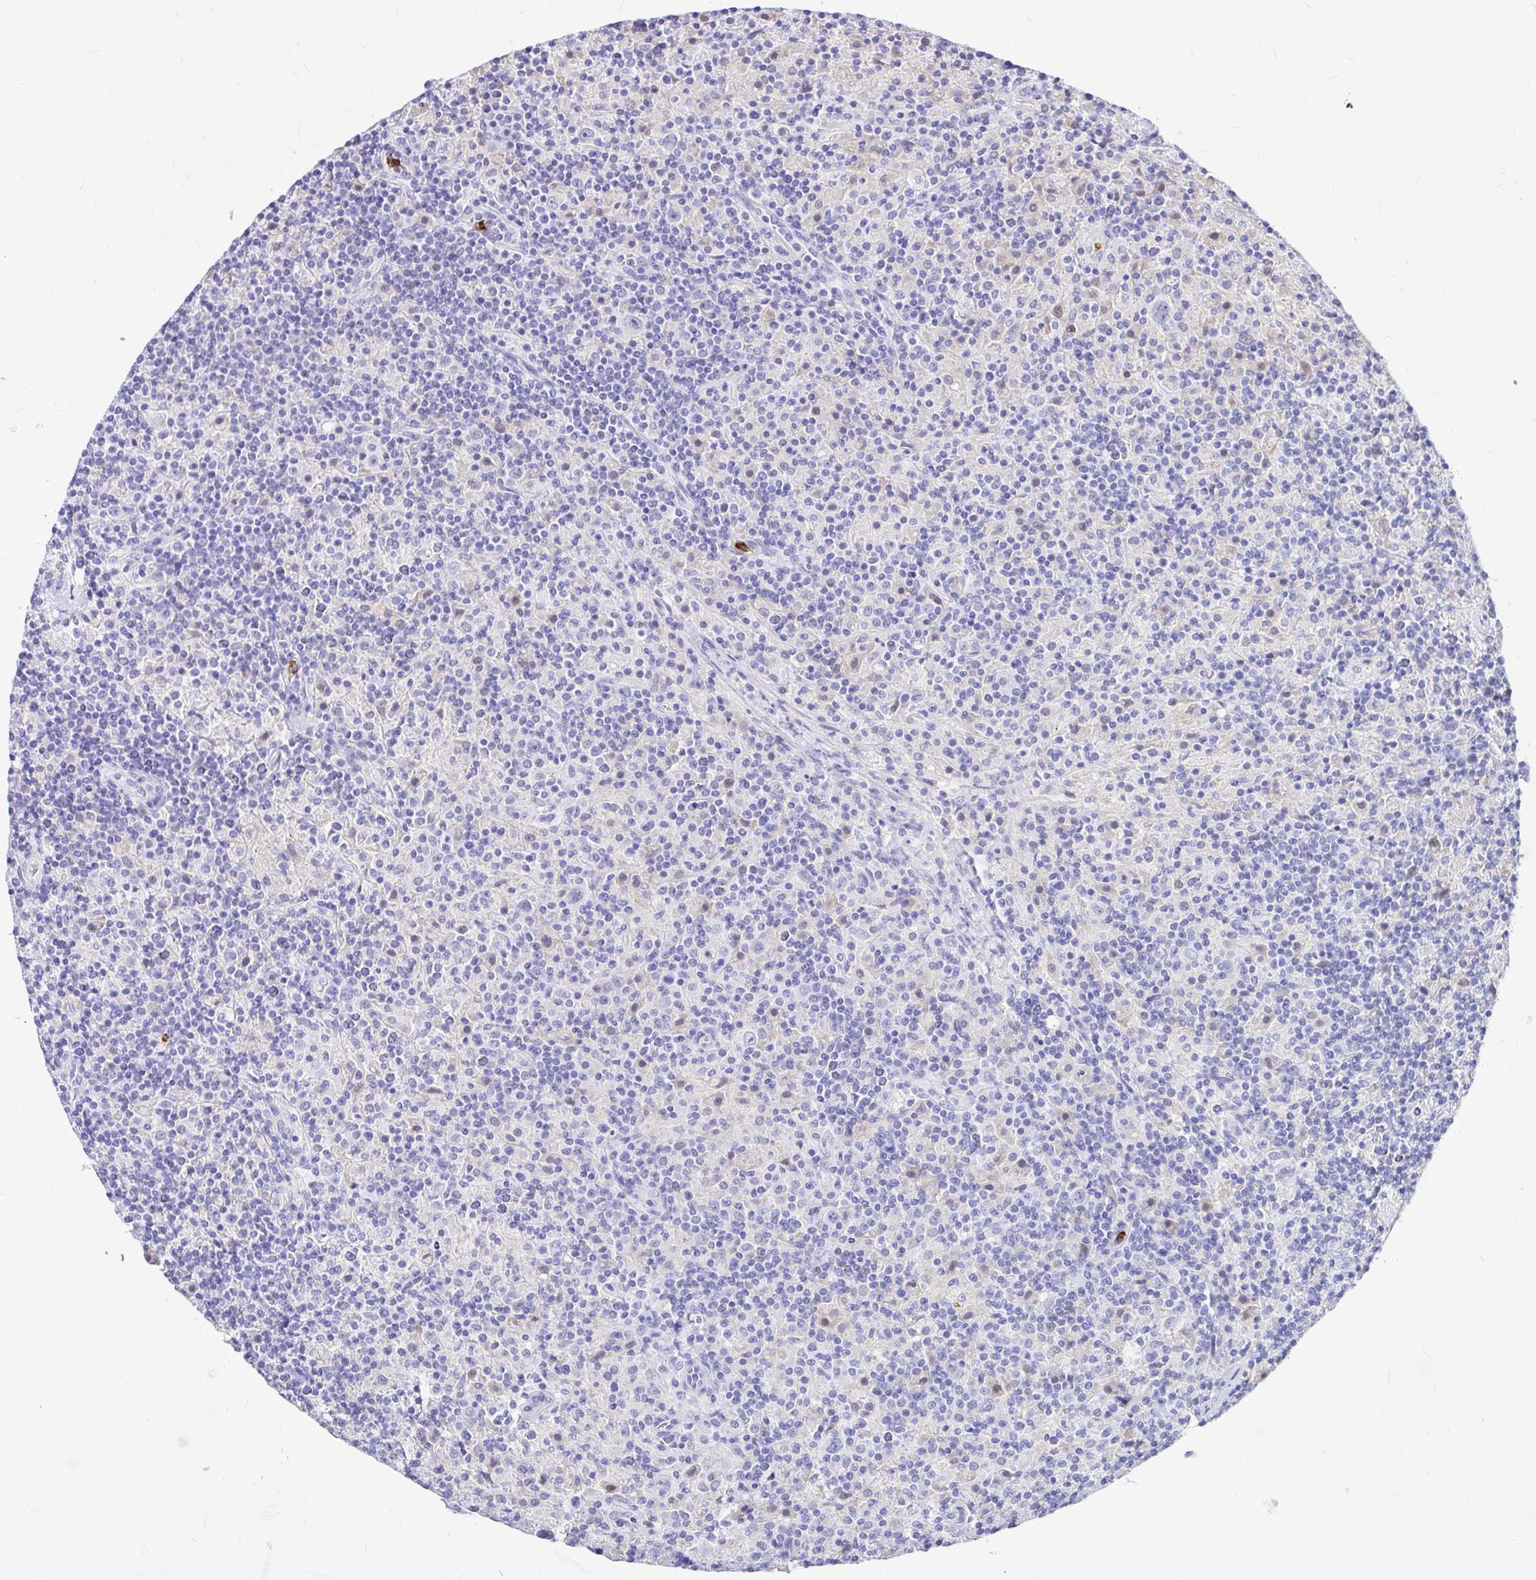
{"staining": {"intensity": "negative", "quantity": "none", "location": "none"}, "tissue": "lymphoma", "cell_type": "Tumor cells", "image_type": "cancer", "snomed": [{"axis": "morphology", "description": "Hodgkin's disease, NOS"}, {"axis": "topography", "description": "Lymph node"}], "caption": "DAB immunohistochemical staining of Hodgkin's disease demonstrates no significant positivity in tumor cells. (IHC, brightfield microscopy, high magnification).", "gene": "CLEC1B", "patient": {"sex": "male", "age": 70}}